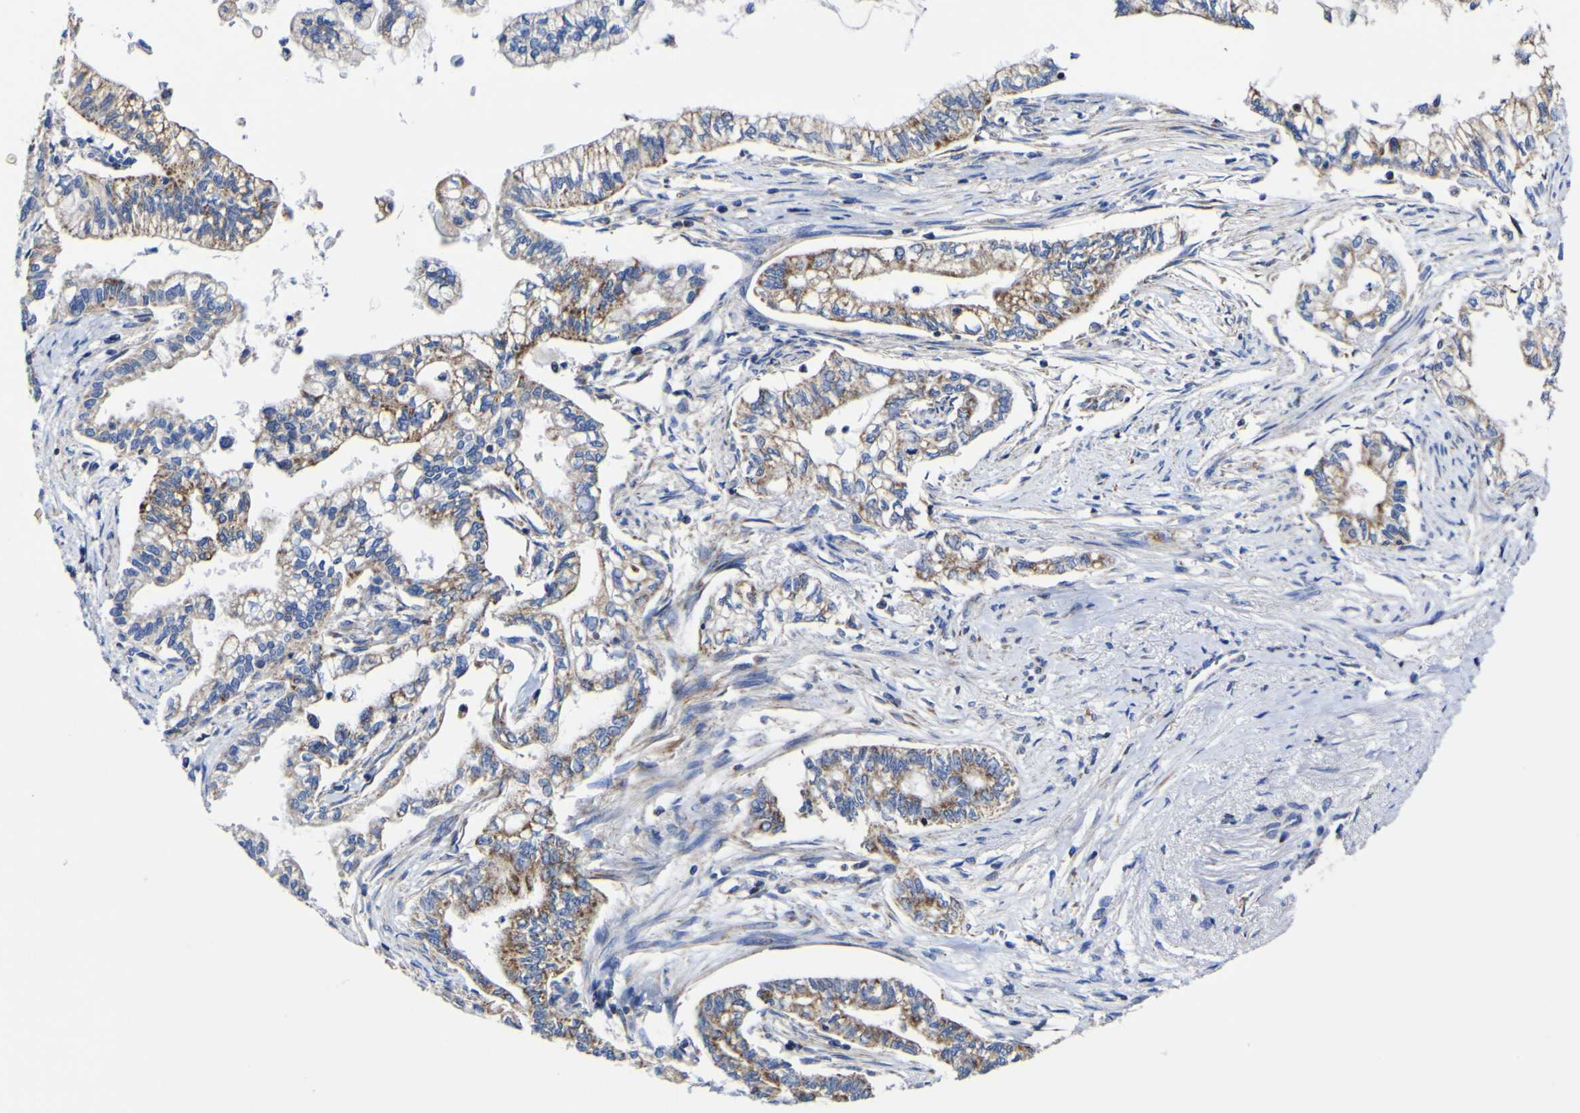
{"staining": {"intensity": "strong", "quantity": "25%-75%", "location": "cytoplasmic/membranous"}, "tissue": "pancreatic cancer", "cell_type": "Tumor cells", "image_type": "cancer", "snomed": [{"axis": "morphology", "description": "Normal tissue, NOS"}, {"axis": "topography", "description": "Pancreas"}], "caption": "Immunohistochemistry micrograph of neoplastic tissue: pancreatic cancer stained using immunohistochemistry (IHC) demonstrates high levels of strong protein expression localized specifically in the cytoplasmic/membranous of tumor cells, appearing as a cytoplasmic/membranous brown color.", "gene": "CCDC90B", "patient": {"sex": "male", "age": 42}}